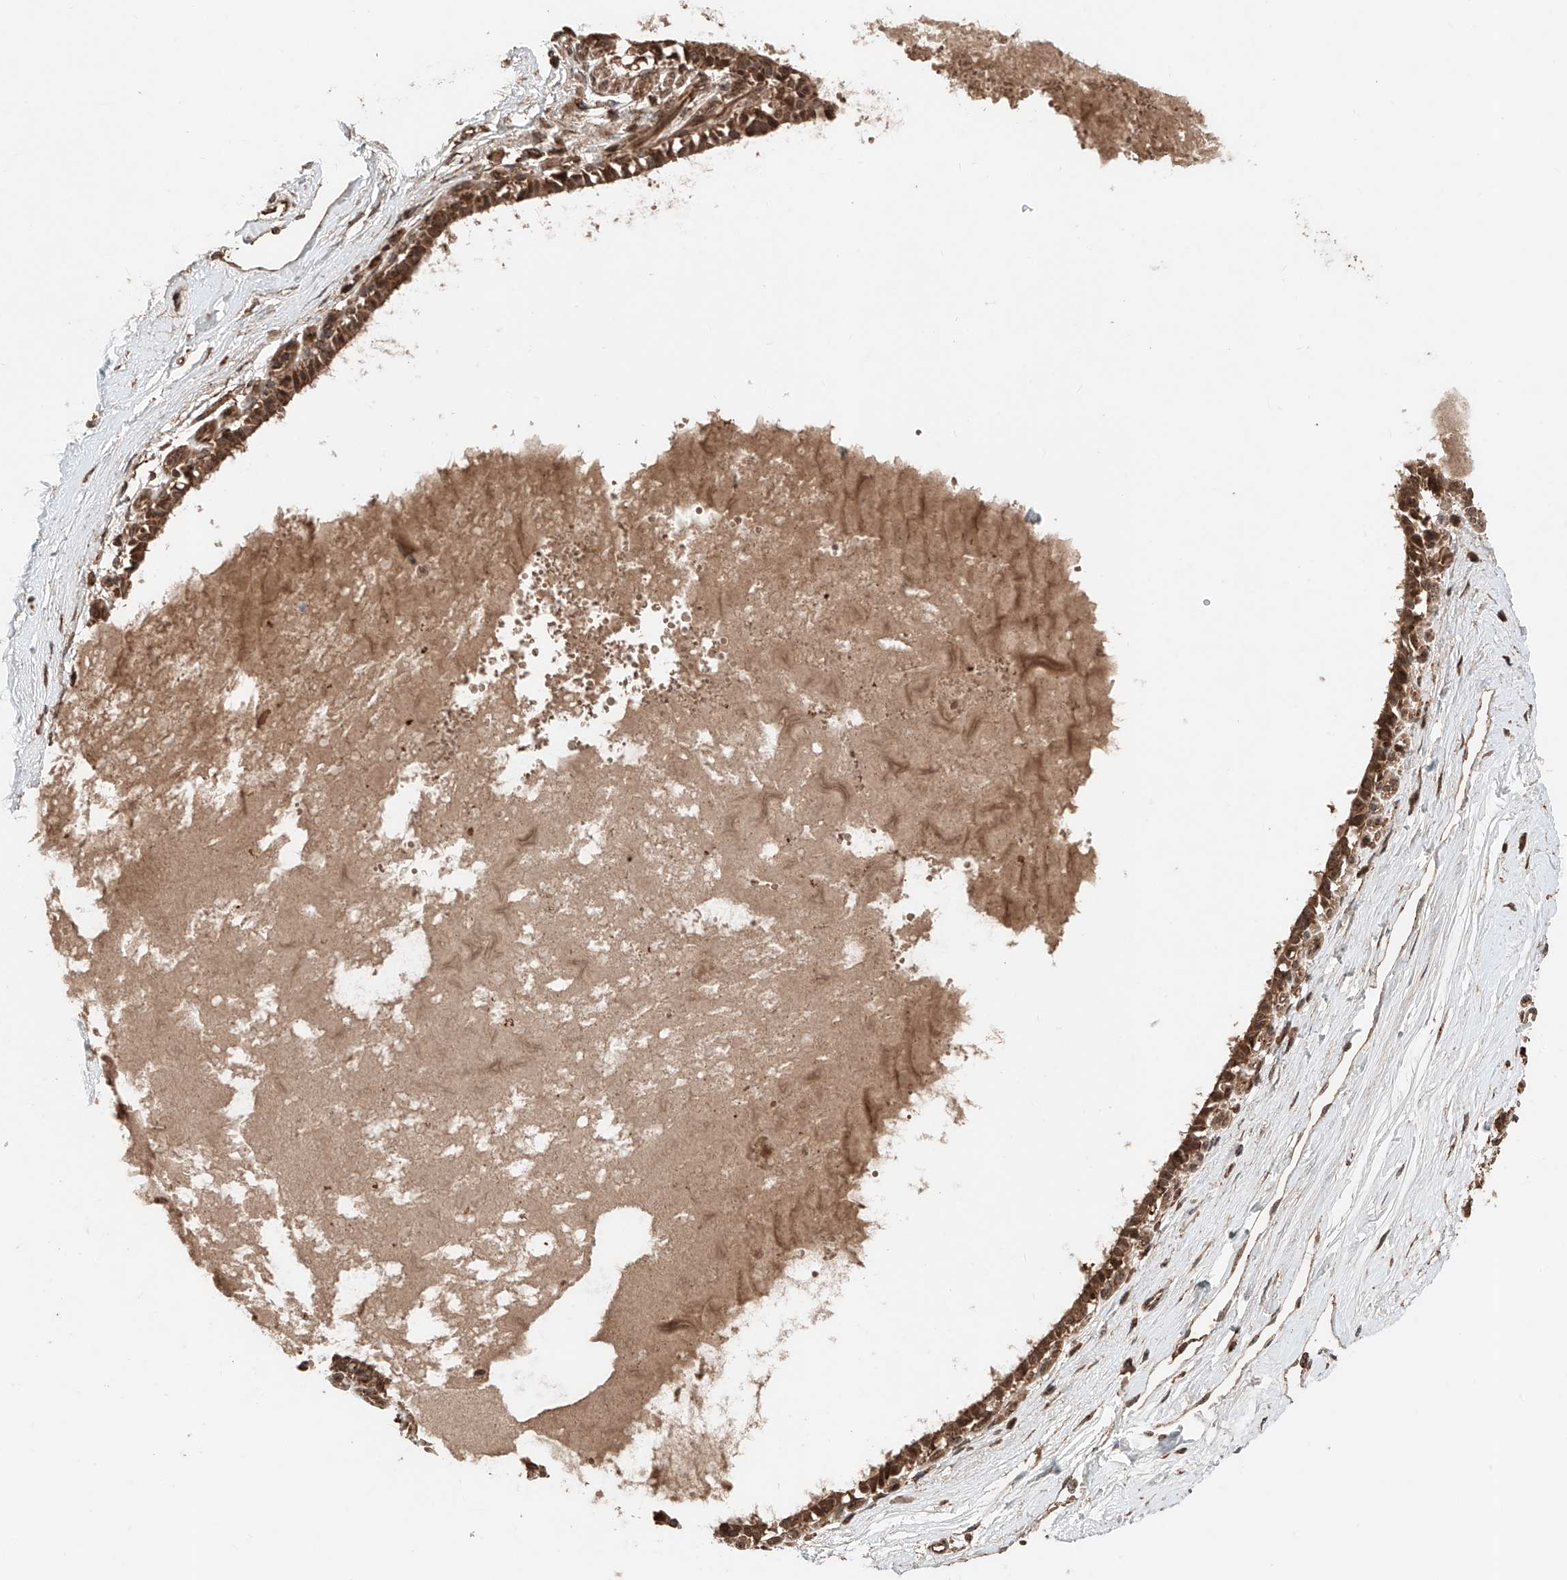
{"staining": {"intensity": "moderate", "quantity": ">75%", "location": "cytoplasmic/membranous"}, "tissue": "breast", "cell_type": "Adipocytes", "image_type": "normal", "snomed": [{"axis": "morphology", "description": "Normal tissue, NOS"}, {"axis": "topography", "description": "Breast"}], "caption": "IHC photomicrograph of unremarkable breast: breast stained using immunohistochemistry (IHC) shows medium levels of moderate protein expression localized specifically in the cytoplasmic/membranous of adipocytes, appearing as a cytoplasmic/membranous brown color.", "gene": "ZSCAN29", "patient": {"sex": "female", "age": 45}}